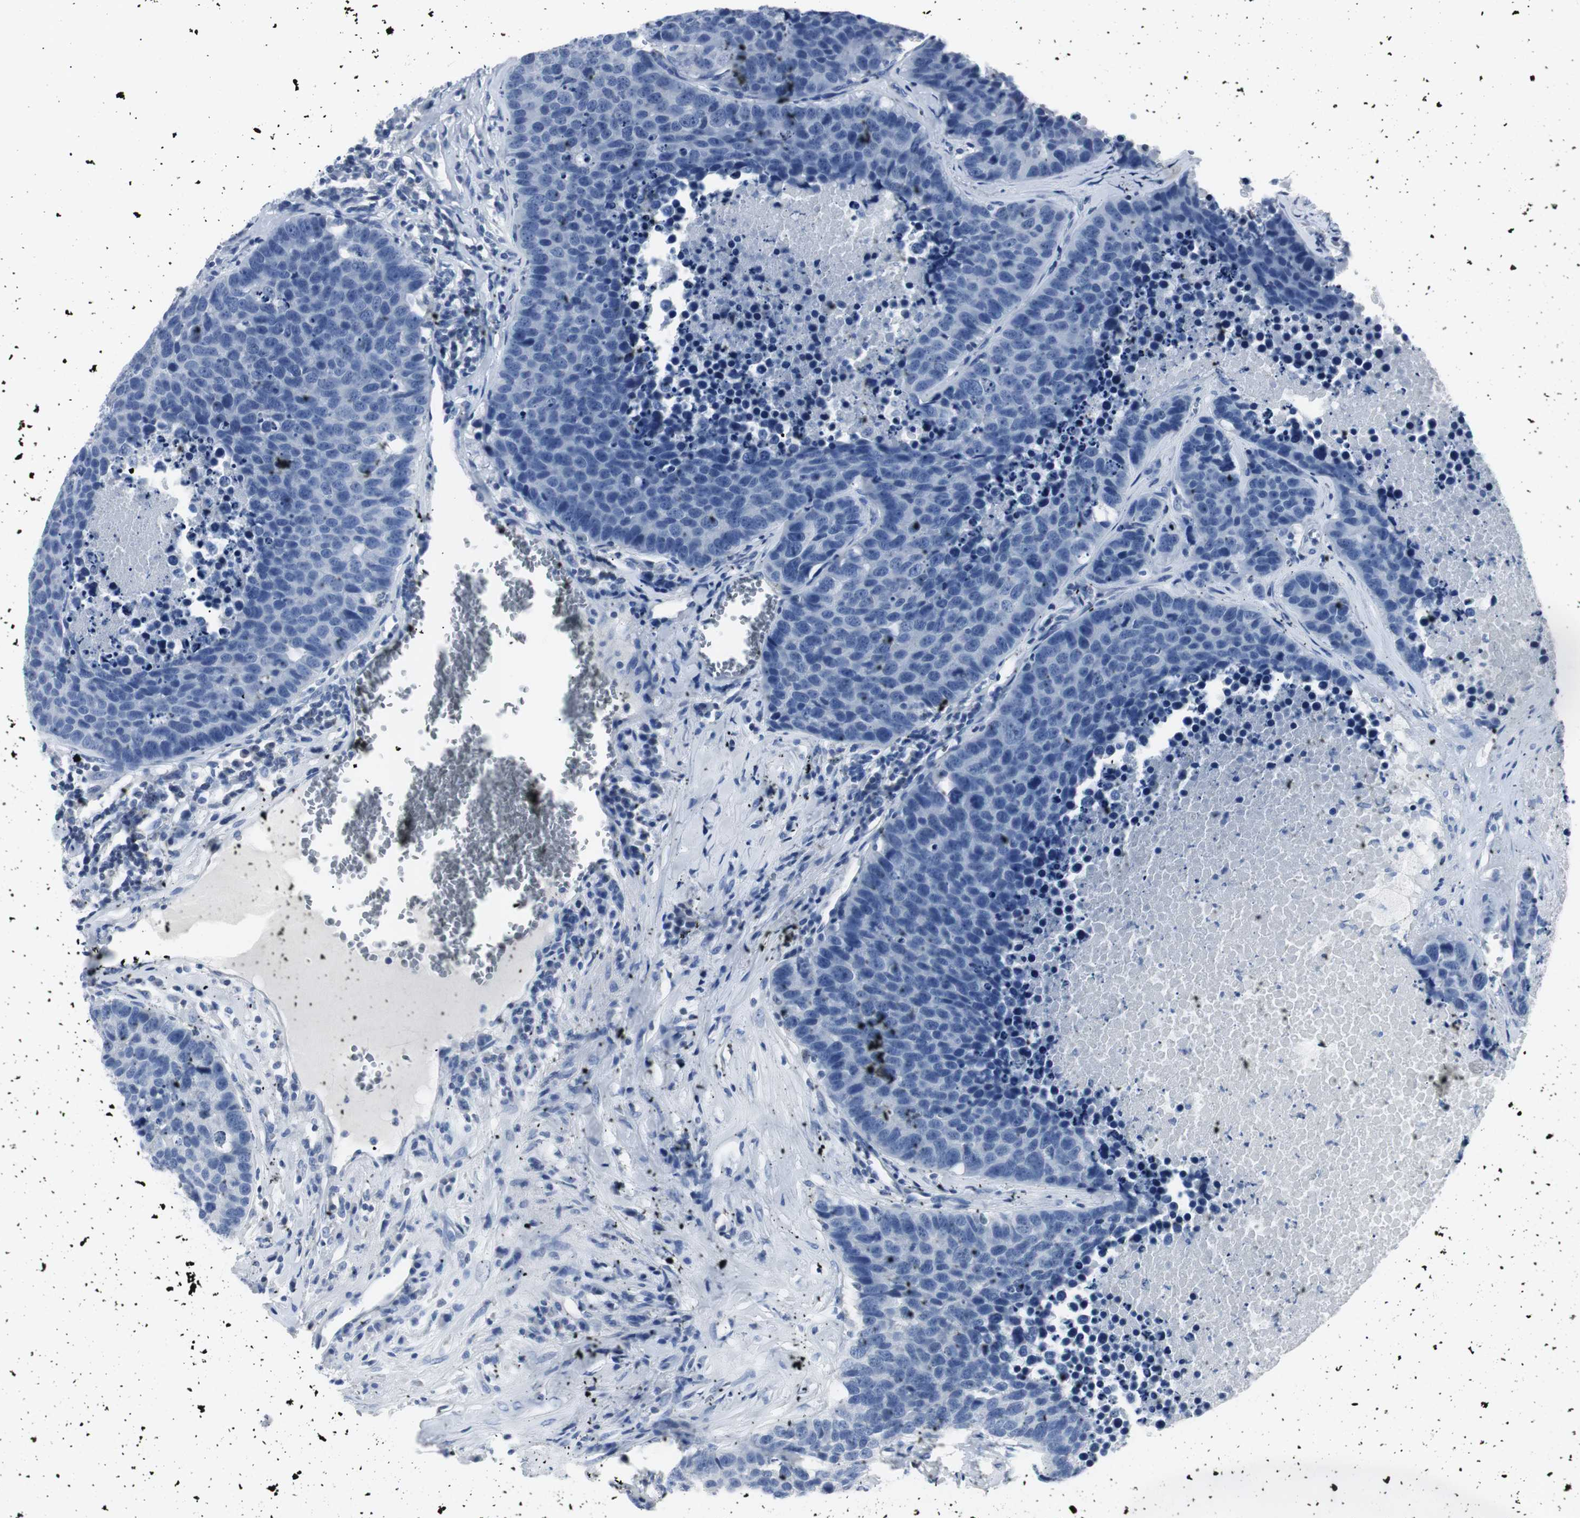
{"staining": {"intensity": "negative", "quantity": "none", "location": "none"}, "tissue": "carcinoid", "cell_type": "Tumor cells", "image_type": "cancer", "snomed": [{"axis": "morphology", "description": "Carcinoid, malignant, NOS"}, {"axis": "topography", "description": "Lung"}], "caption": "IHC of carcinoid (malignant) exhibits no expression in tumor cells.", "gene": "GAP43", "patient": {"sex": "male", "age": 60}}